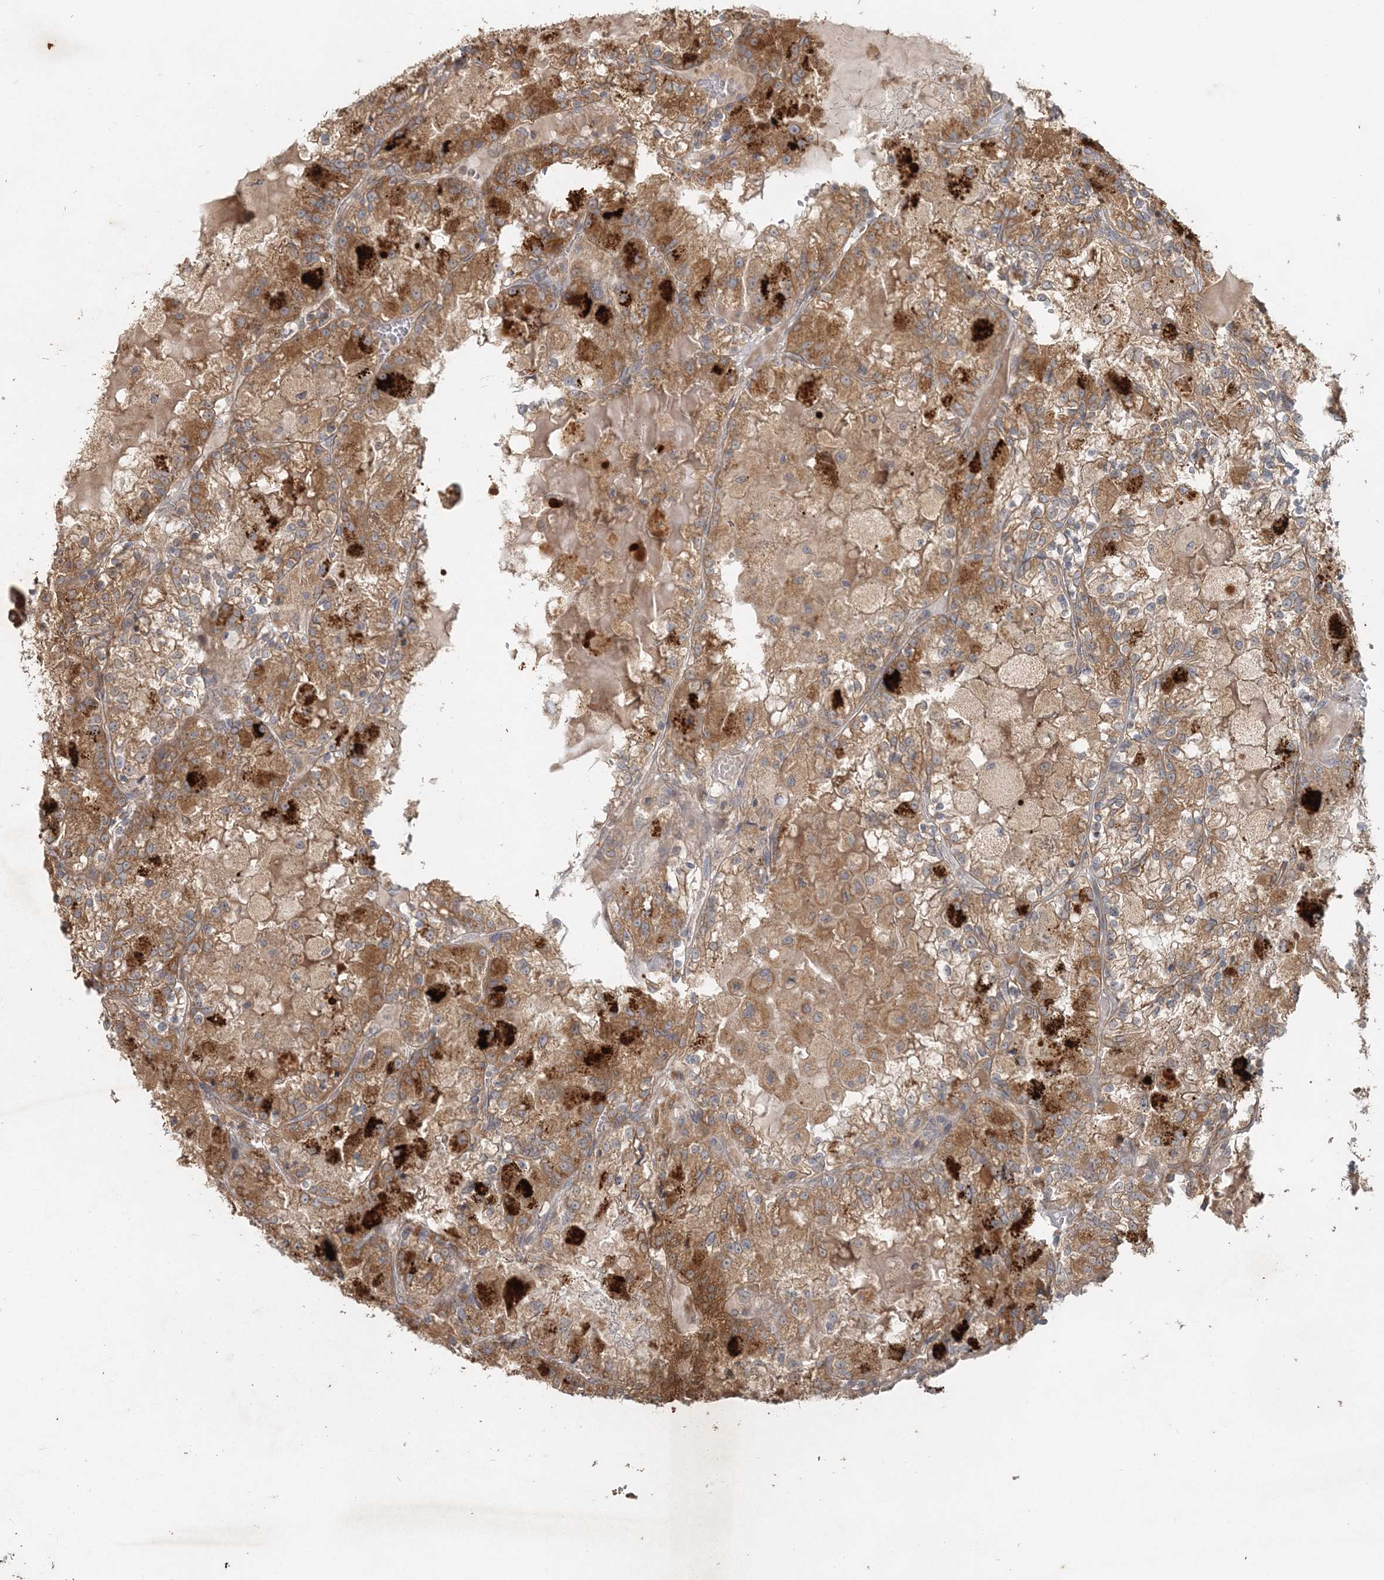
{"staining": {"intensity": "strong", "quantity": "25%-75%", "location": "cytoplasmic/membranous"}, "tissue": "renal cancer", "cell_type": "Tumor cells", "image_type": "cancer", "snomed": [{"axis": "morphology", "description": "Adenocarcinoma, NOS"}, {"axis": "topography", "description": "Kidney"}], "caption": "There is high levels of strong cytoplasmic/membranous expression in tumor cells of renal cancer, as demonstrated by immunohistochemical staining (brown color).", "gene": "RAB14", "patient": {"sex": "female", "age": 56}}